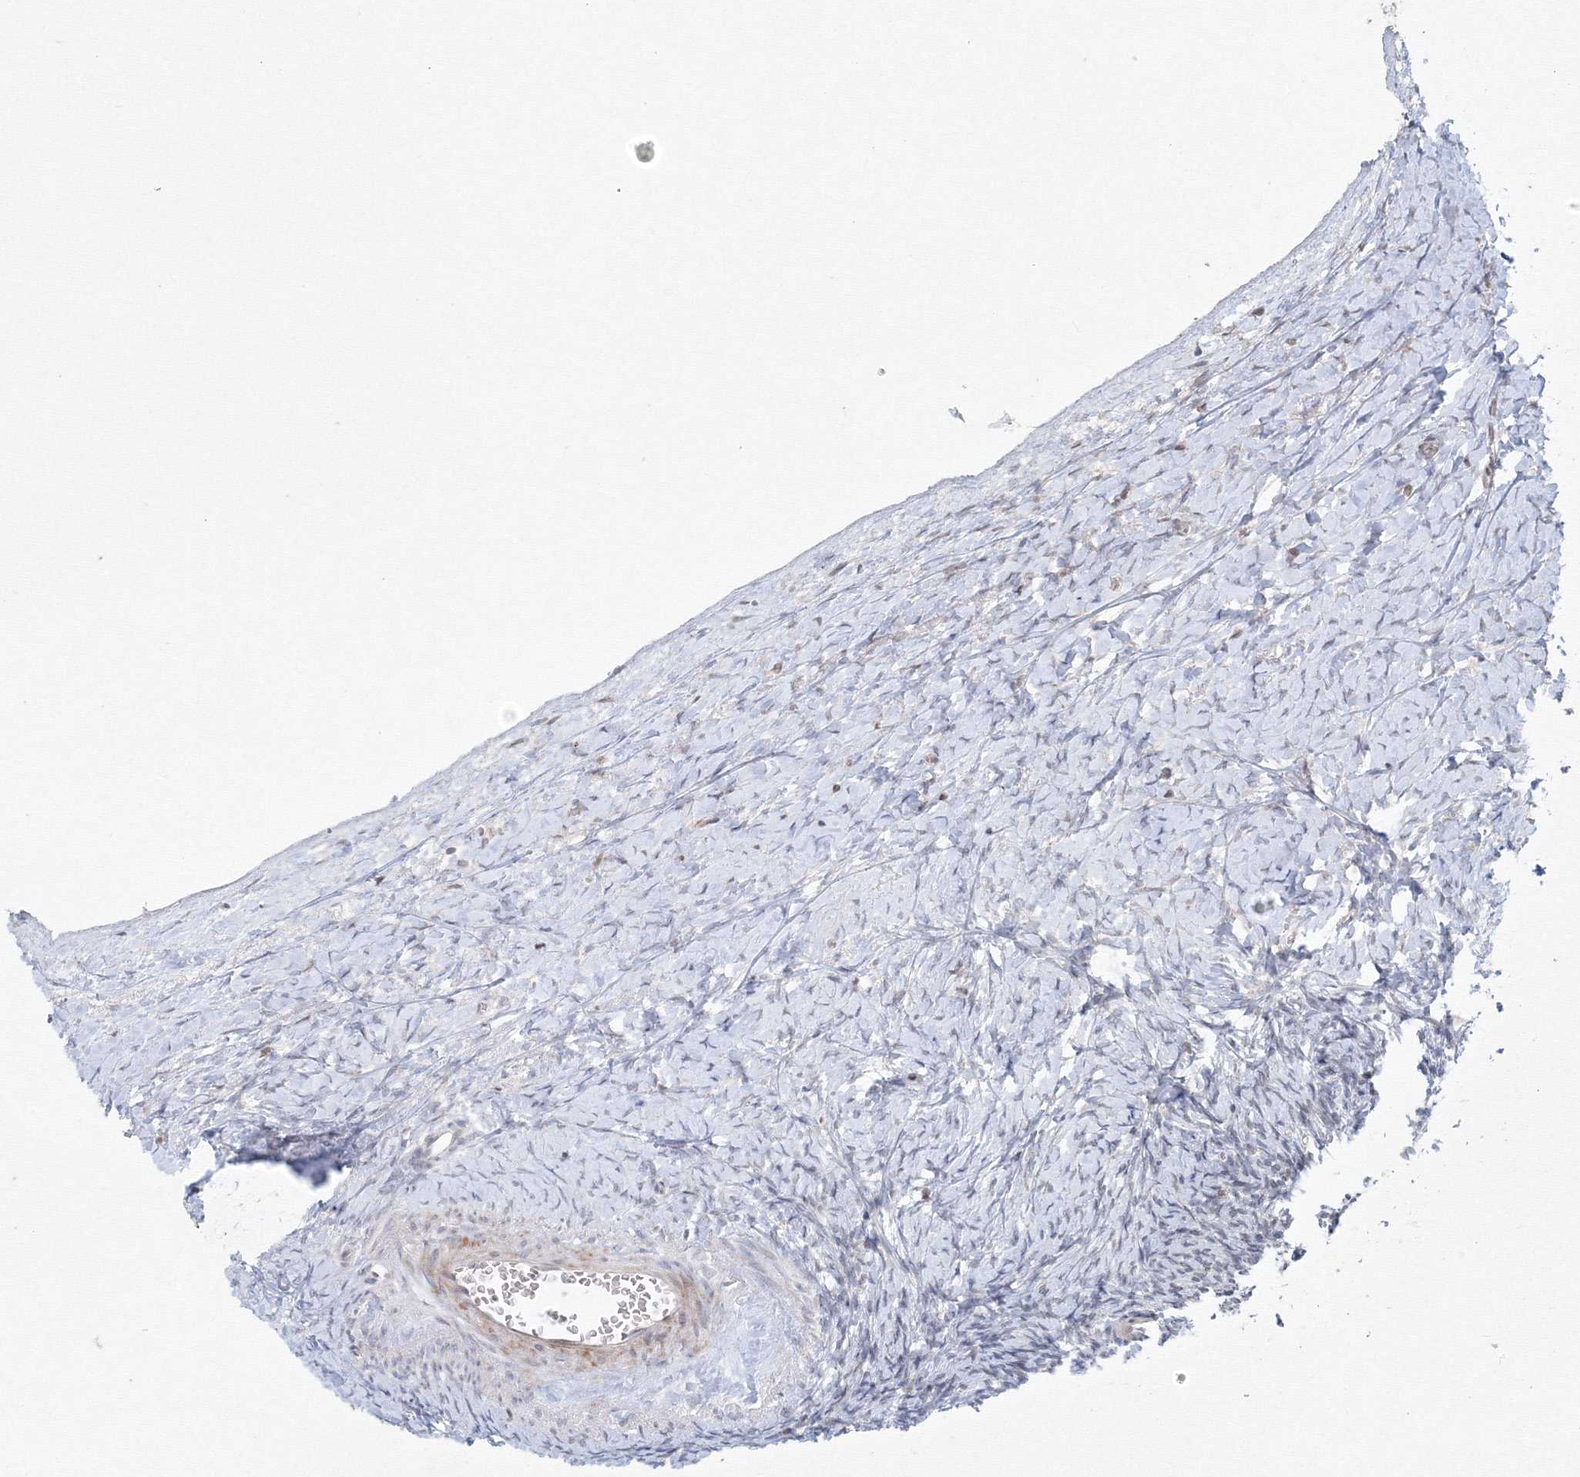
{"staining": {"intensity": "moderate", "quantity": ">75%", "location": "cytoplasmic/membranous,nuclear"}, "tissue": "ovary", "cell_type": "Follicle cells", "image_type": "normal", "snomed": [{"axis": "morphology", "description": "Normal tissue, NOS"}, {"axis": "morphology", "description": "Developmental malformation"}, {"axis": "topography", "description": "Ovary"}], "caption": "Immunohistochemical staining of unremarkable ovary demonstrates medium levels of moderate cytoplasmic/membranous,nuclear positivity in about >75% of follicle cells. (DAB IHC, brown staining for protein, blue staining for nuclei).", "gene": "KIF4A", "patient": {"sex": "female", "age": 39}}